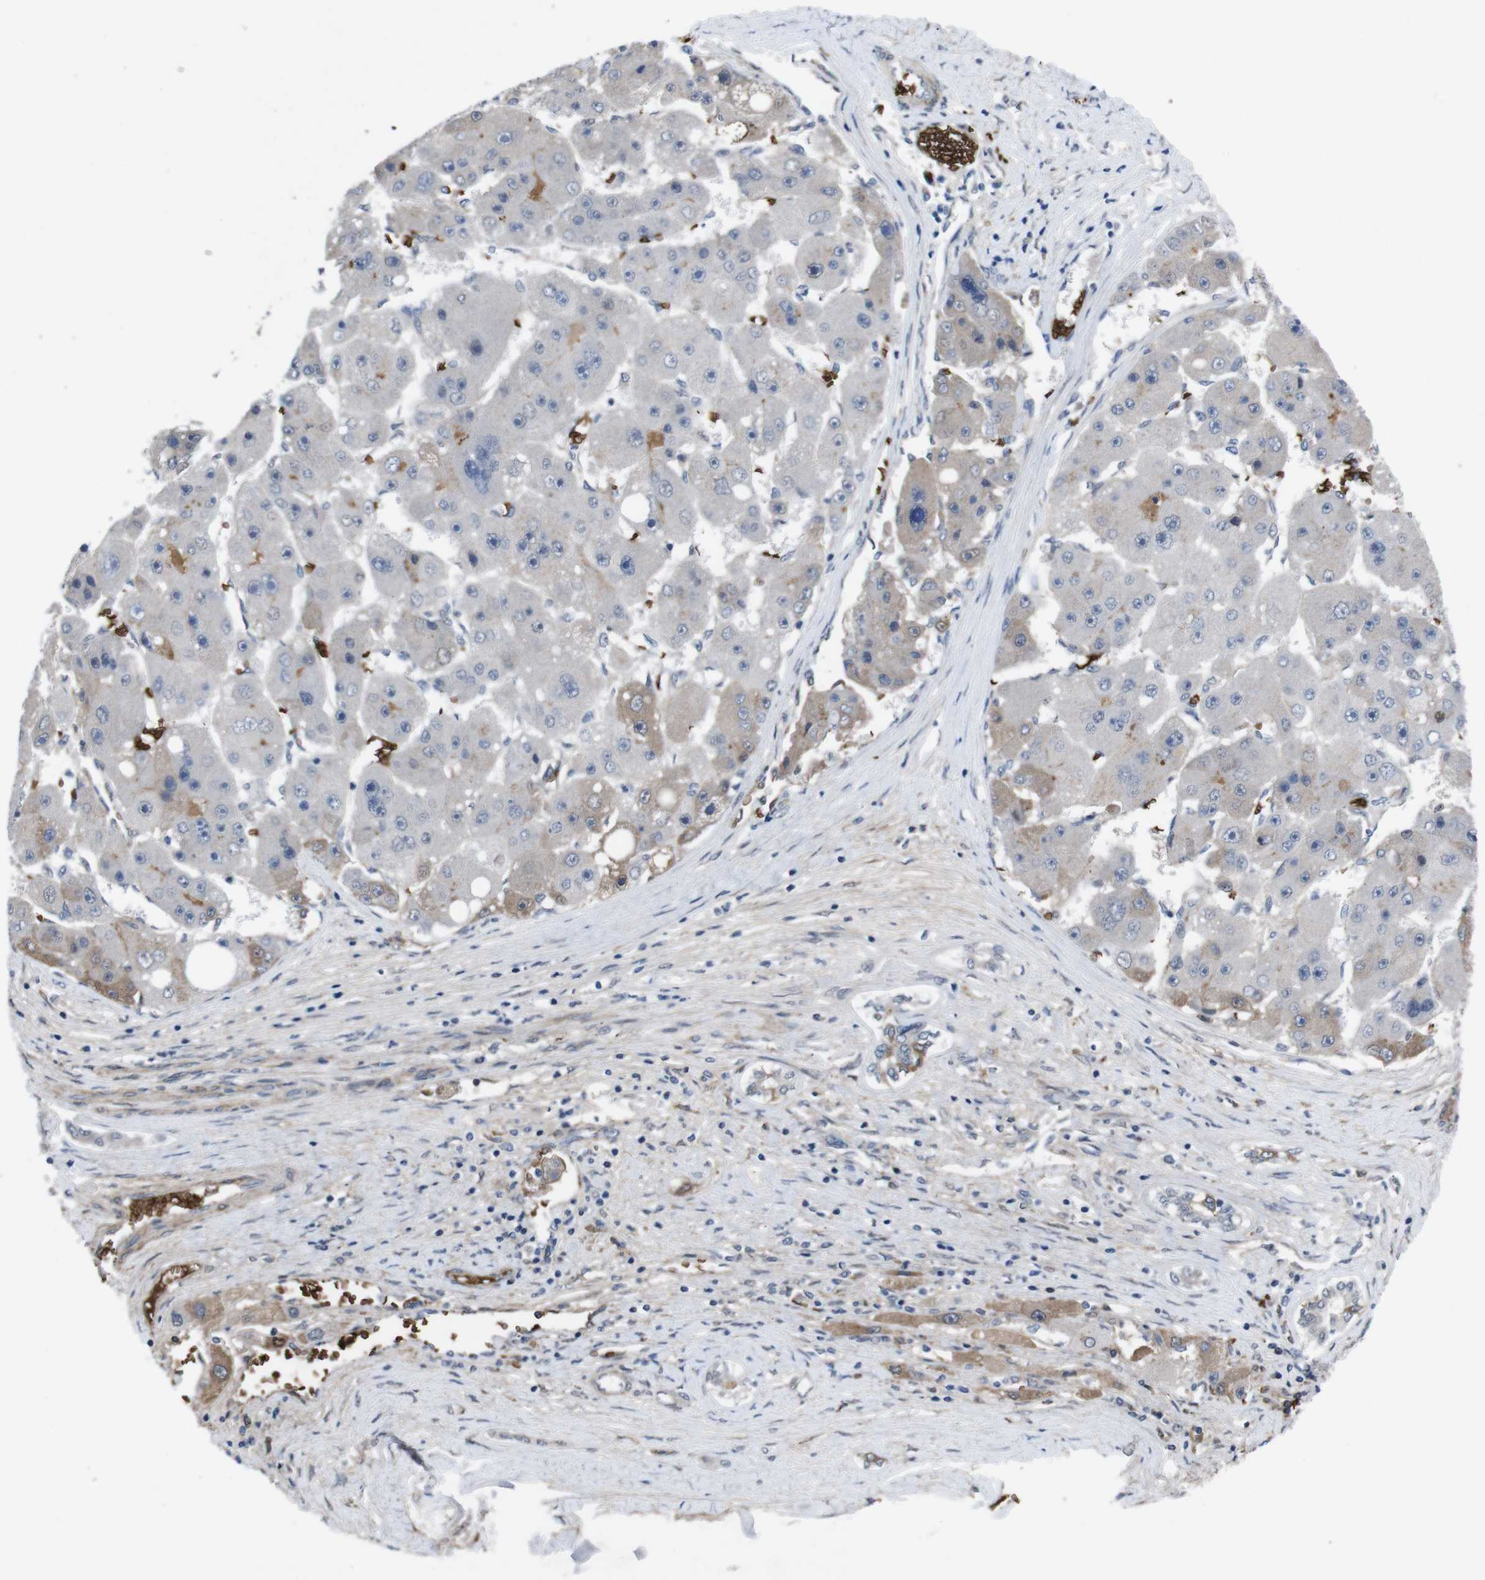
{"staining": {"intensity": "weak", "quantity": "<25%", "location": "cytoplasmic/membranous,nuclear"}, "tissue": "liver cancer", "cell_type": "Tumor cells", "image_type": "cancer", "snomed": [{"axis": "morphology", "description": "Carcinoma, Hepatocellular, NOS"}, {"axis": "topography", "description": "Liver"}], "caption": "A high-resolution micrograph shows IHC staining of hepatocellular carcinoma (liver), which demonstrates no significant expression in tumor cells.", "gene": "SPTB", "patient": {"sex": "female", "age": 61}}